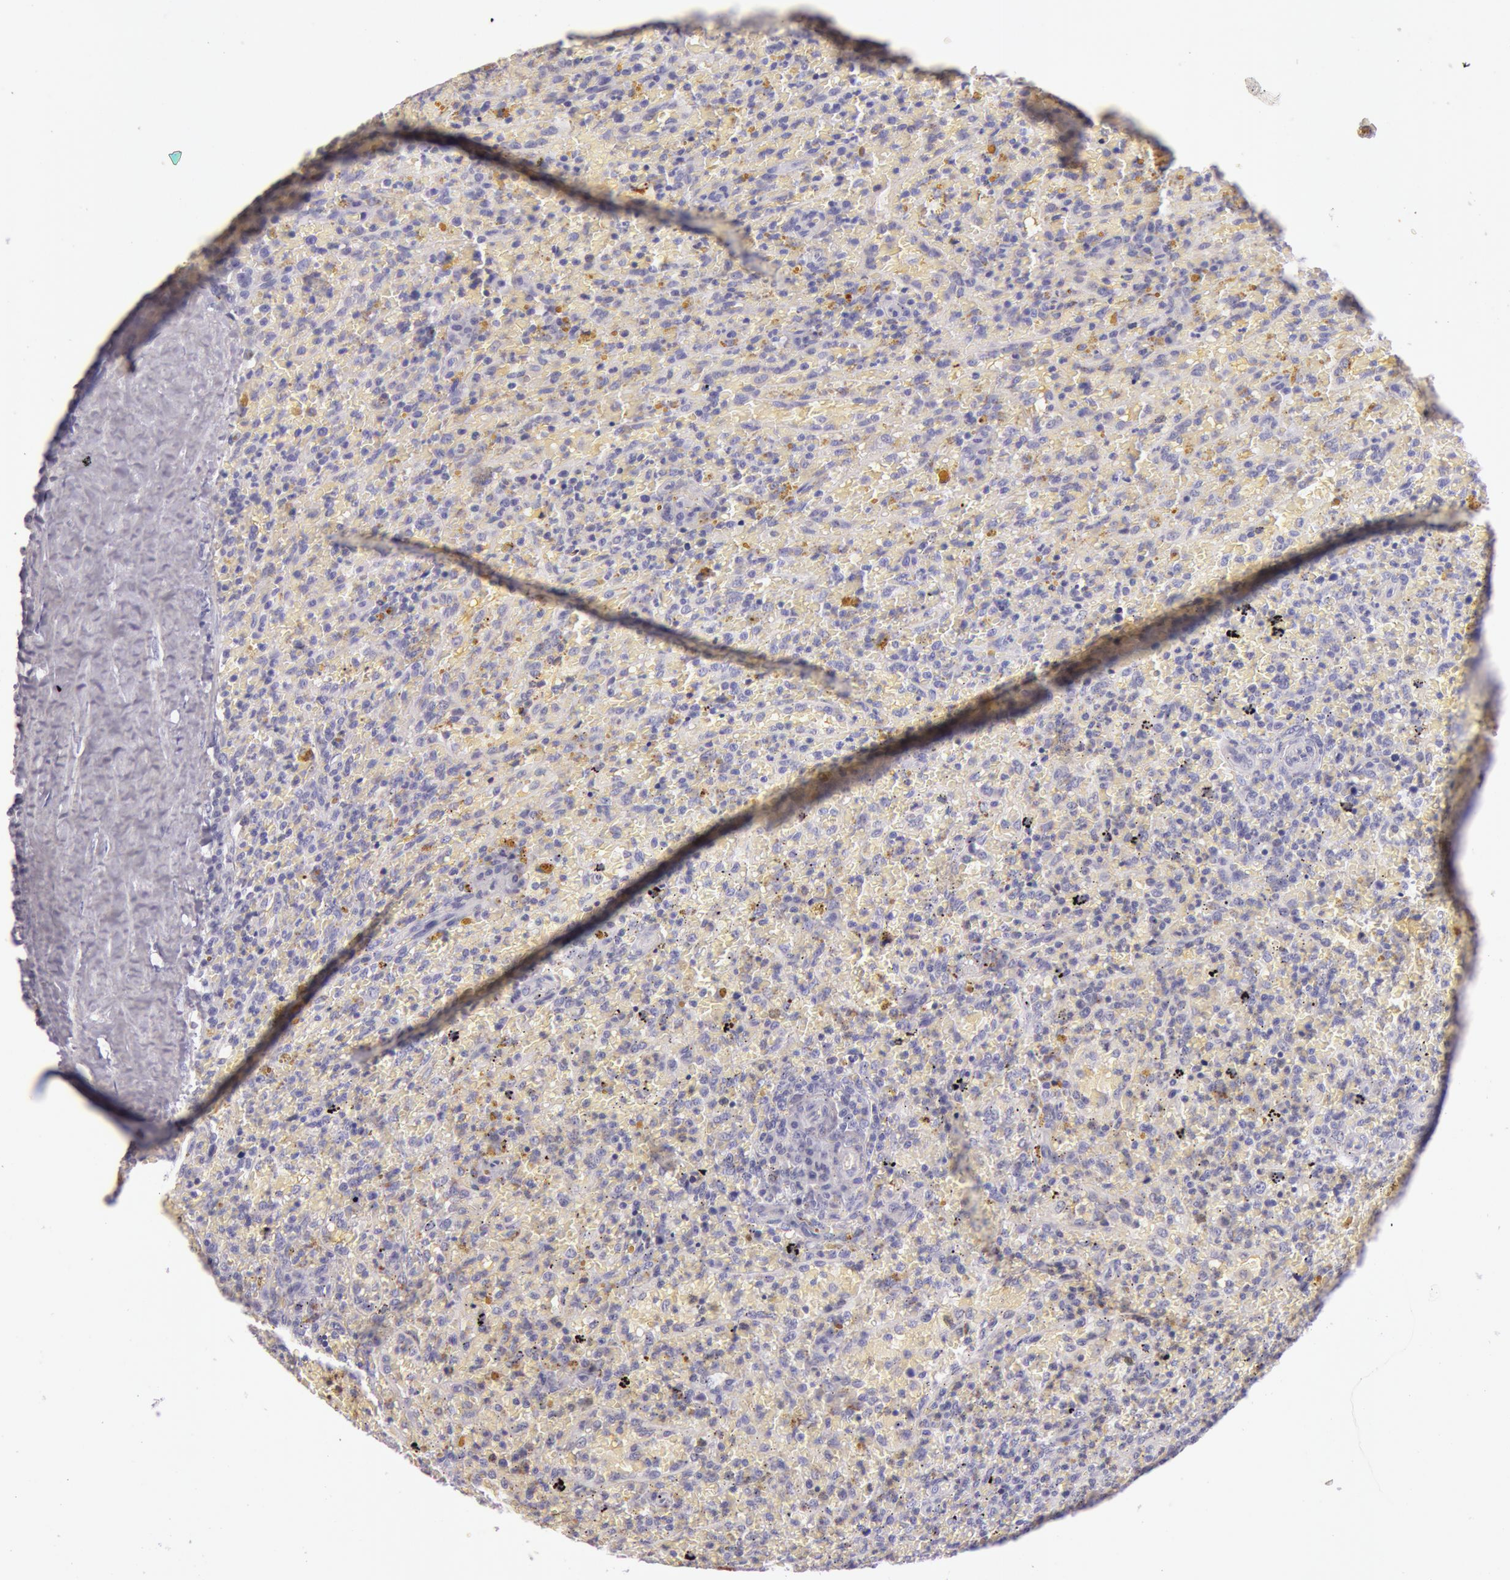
{"staining": {"intensity": "negative", "quantity": "none", "location": "none"}, "tissue": "lymphoma", "cell_type": "Tumor cells", "image_type": "cancer", "snomed": [{"axis": "morphology", "description": "Malignant lymphoma, non-Hodgkin's type, High grade"}, {"axis": "topography", "description": "Spleen"}, {"axis": "topography", "description": "Lymph node"}], "caption": "High power microscopy histopathology image of an IHC photomicrograph of malignant lymphoma, non-Hodgkin's type (high-grade), revealing no significant expression in tumor cells.", "gene": "C4BPA", "patient": {"sex": "female", "age": 70}}